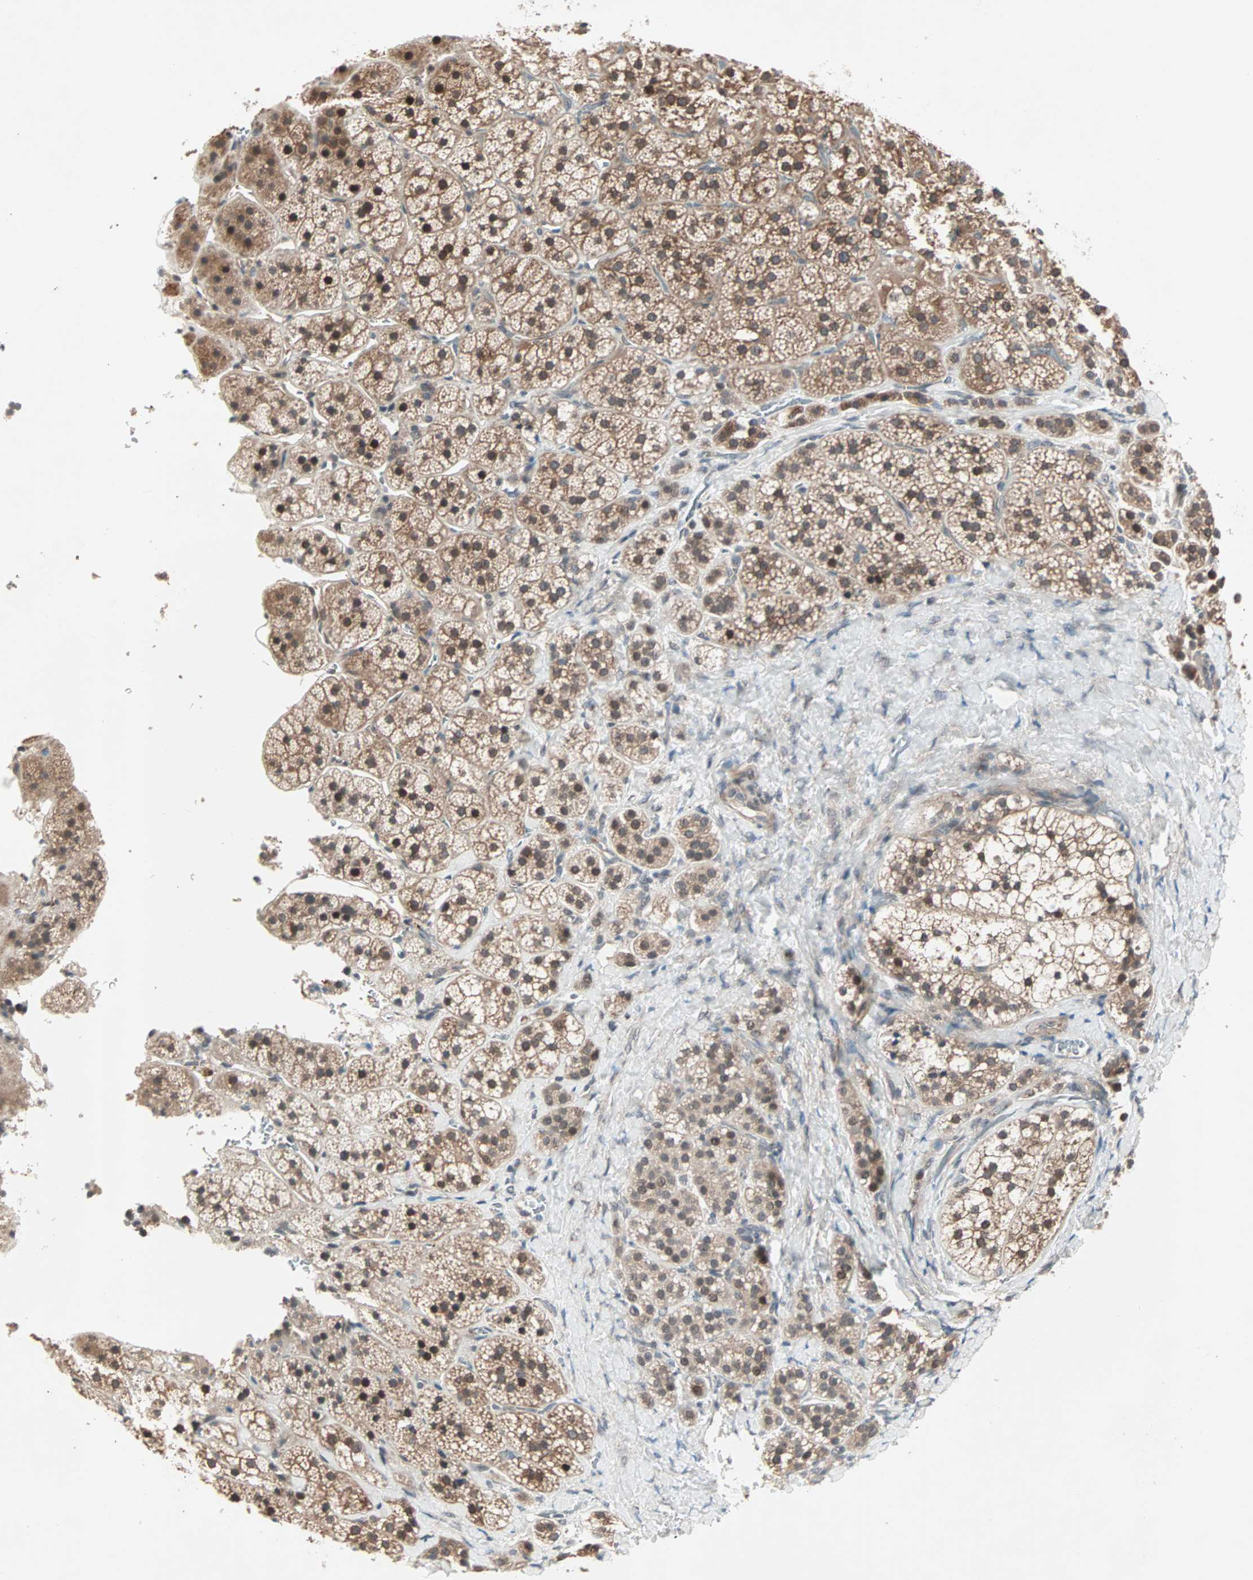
{"staining": {"intensity": "moderate", "quantity": ">75%", "location": "cytoplasmic/membranous,nuclear"}, "tissue": "adrenal gland", "cell_type": "Glandular cells", "image_type": "normal", "snomed": [{"axis": "morphology", "description": "Normal tissue, NOS"}, {"axis": "topography", "description": "Adrenal gland"}], "caption": "Glandular cells demonstrate medium levels of moderate cytoplasmic/membranous,nuclear expression in approximately >75% of cells in unremarkable human adrenal gland.", "gene": "PGBD1", "patient": {"sex": "female", "age": 44}}